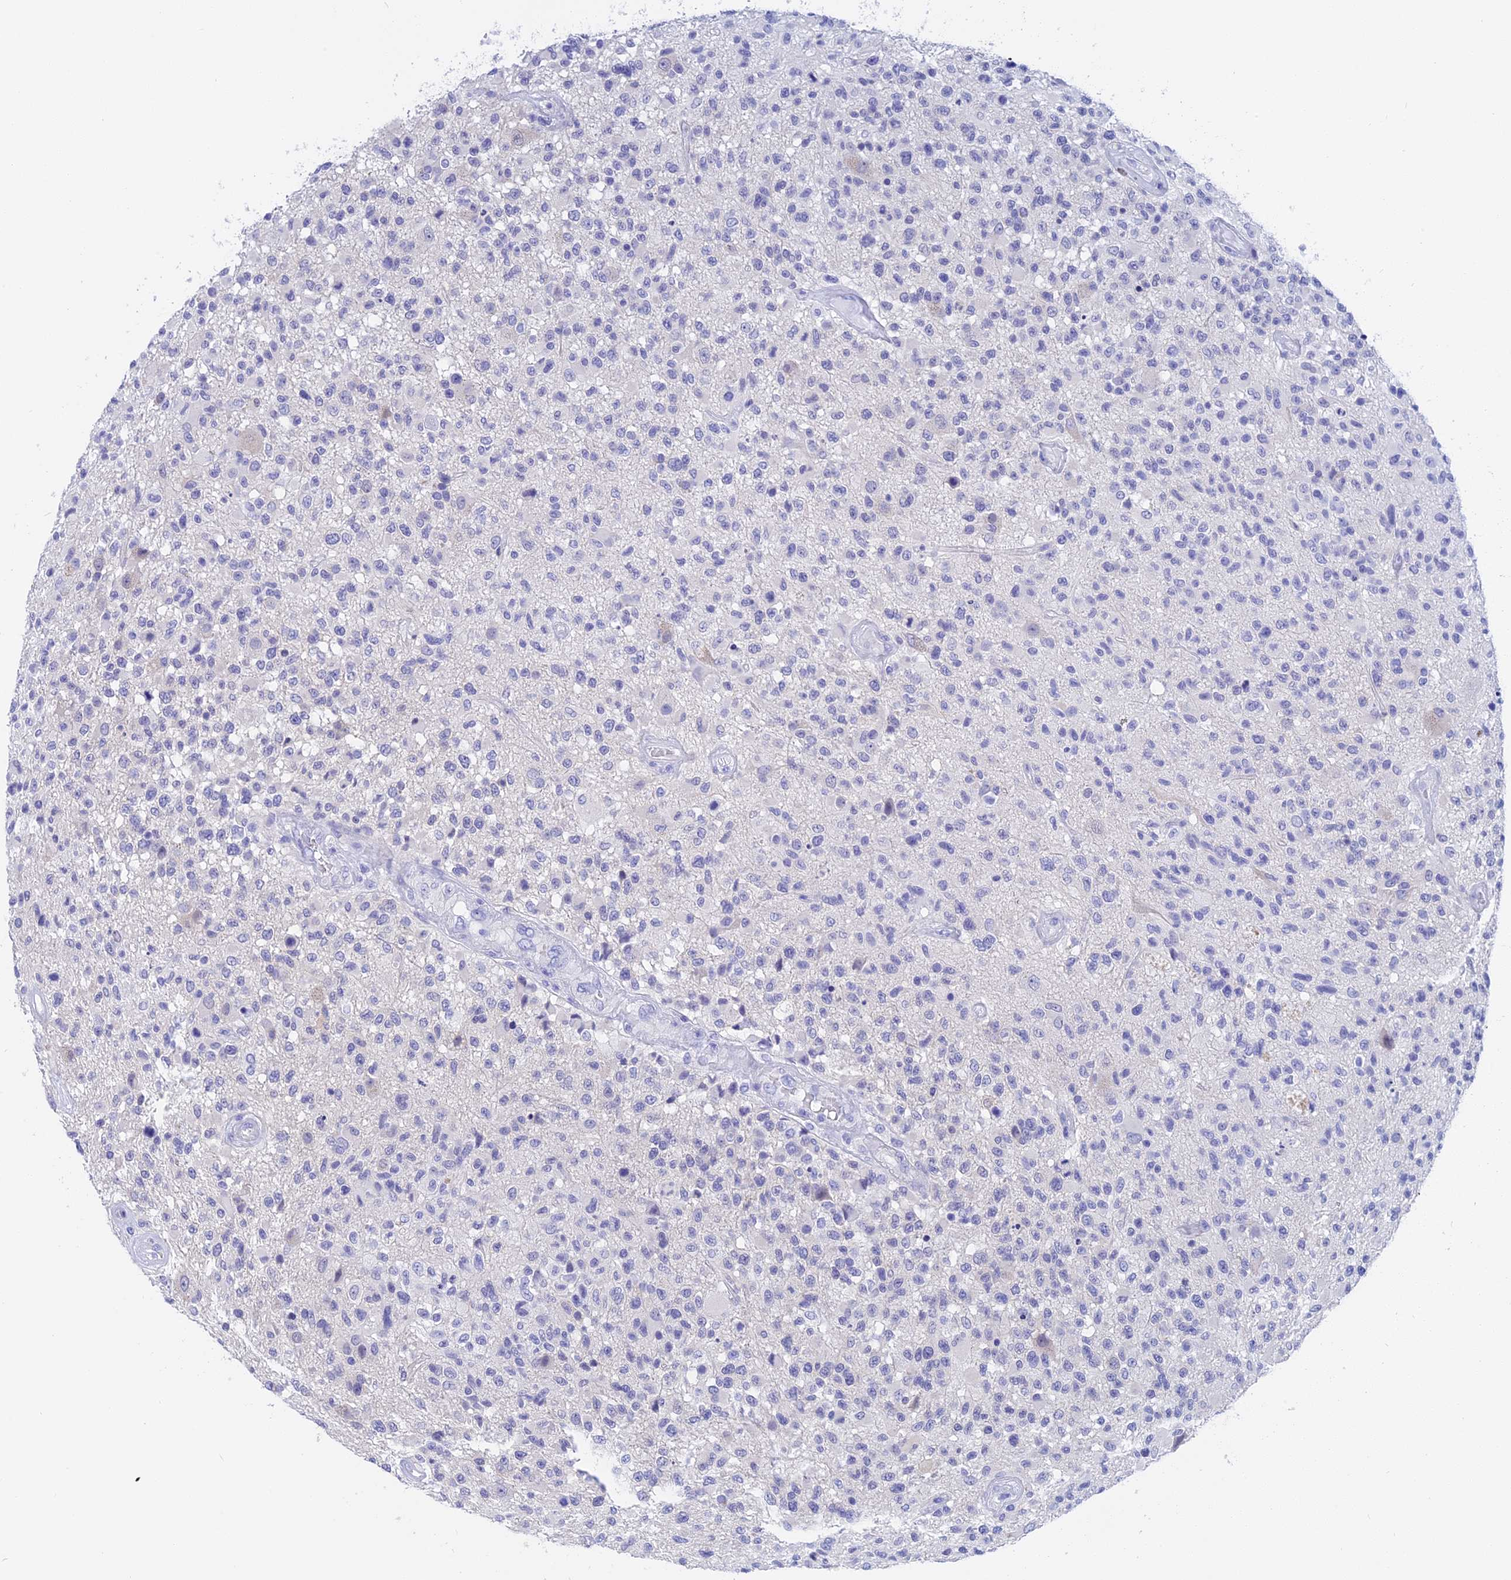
{"staining": {"intensity": "negative", "quantity": "none", "location": "none"}, "tissue": "glioma", "cell_type": "Tumor cells", "image_type": "cancer", "snomed": [{"axis": "morphology", "description": "Glioma, malignant, High grade"}, {"axis": "morphology", "description": "Glioblastoma, NOS"}, {"axis": "topography", "description": "Brain"}], "caption": "Malignant glioma (high-grade) was stained to show a protein in brown. There is no significant expression in tumor cells.", "gene": "STUB1", "patient": {"sex": "male", "age": 60}}